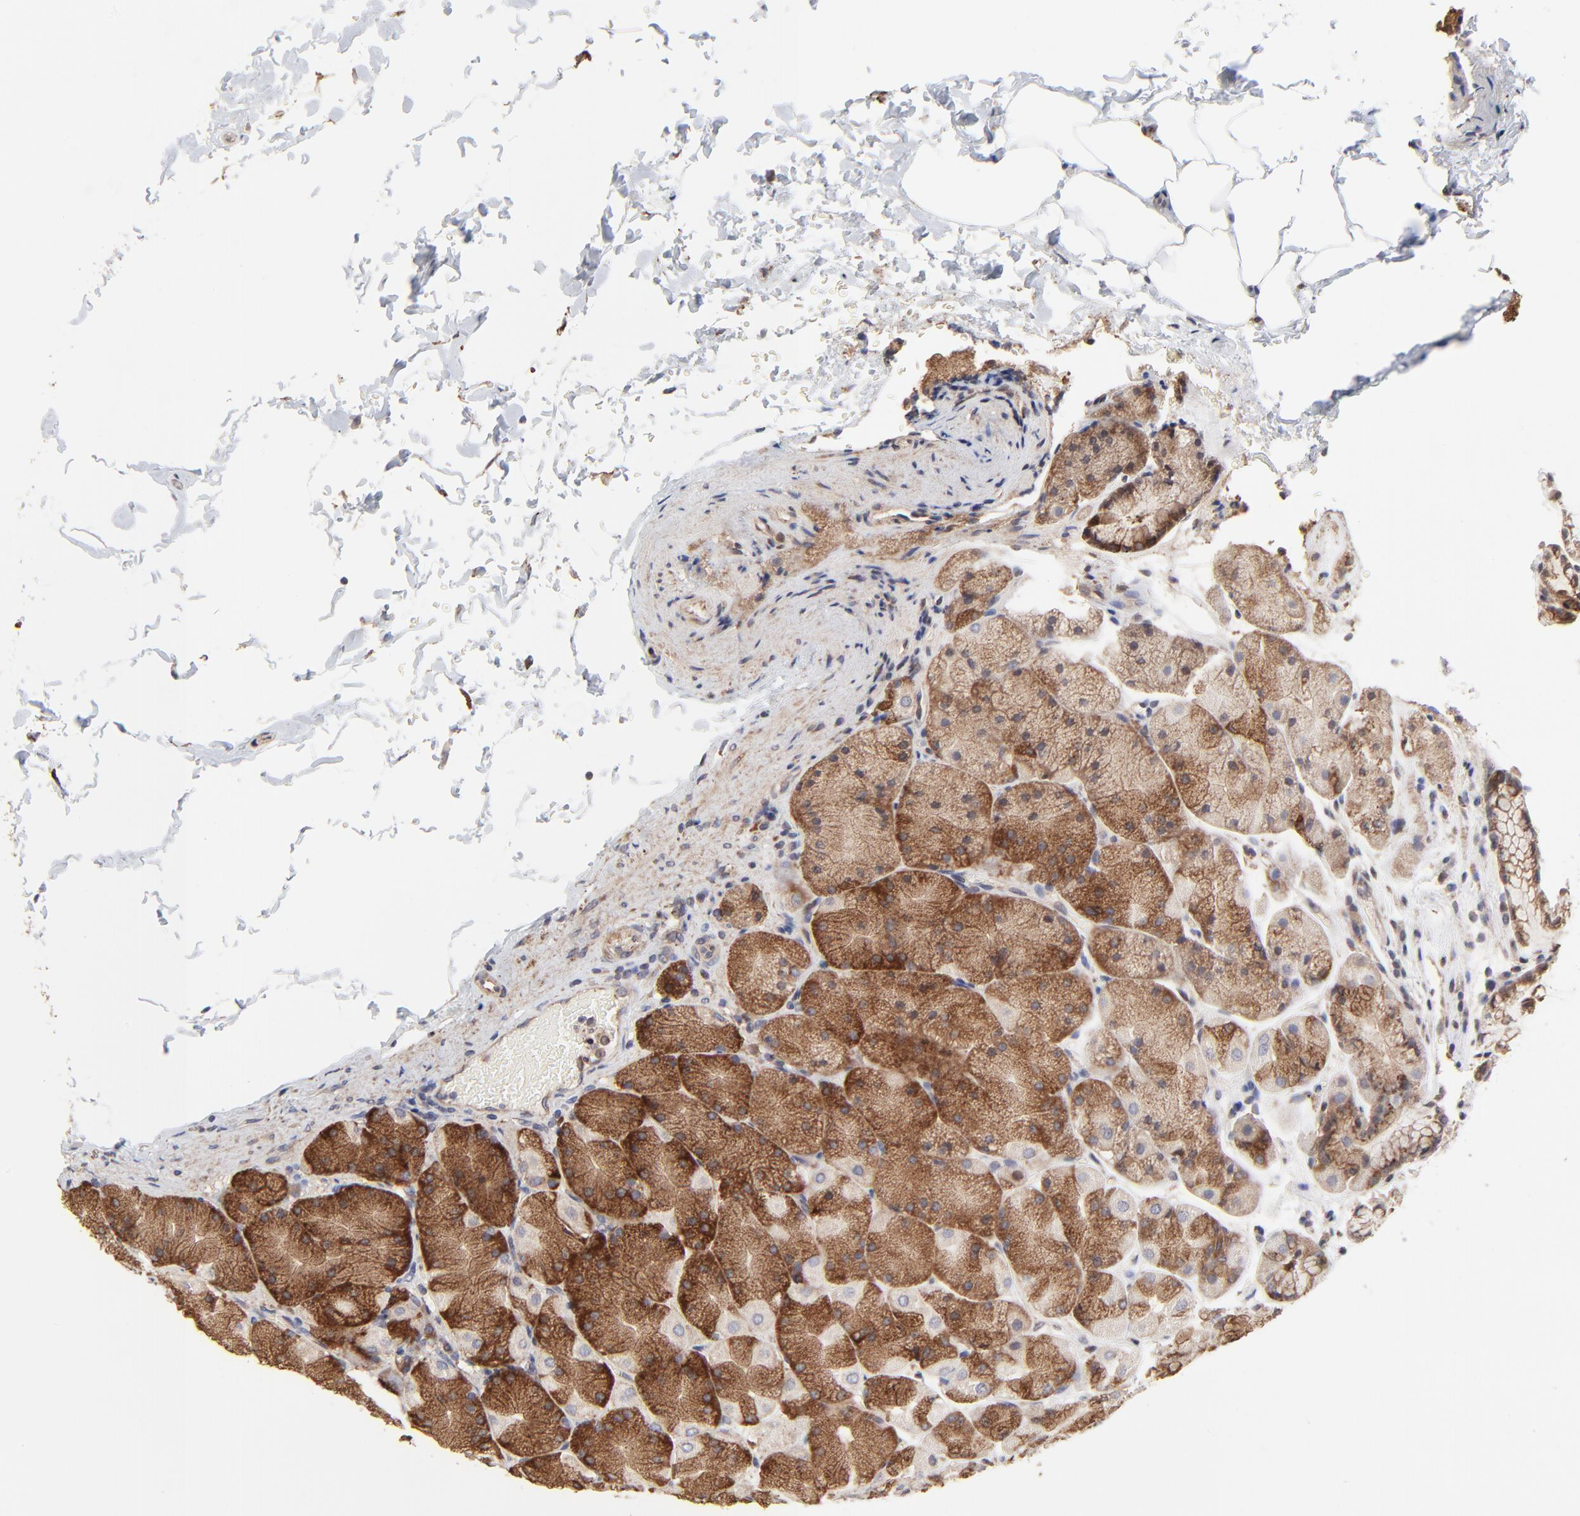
{"staining": {"intensity": "strong", "quantity": ">75%", "location": "cytoplasmic/membranous"}, "tissue": "stomach", "cell_type": "Glandular cells", "image_type": "normal", "snomed": [{"axis": "morphology", "description": "Normal tissue, NOS"}, {"axis": "topography", "description": "Stomach, upper"}], "caption": "The immunohistochemical stain highlights strong cytoplasmic/membranous positivity in glandular cells of unremarkable stomach.", "gene": "ELP2", "patient": {"sex": "female", "age": 56}}